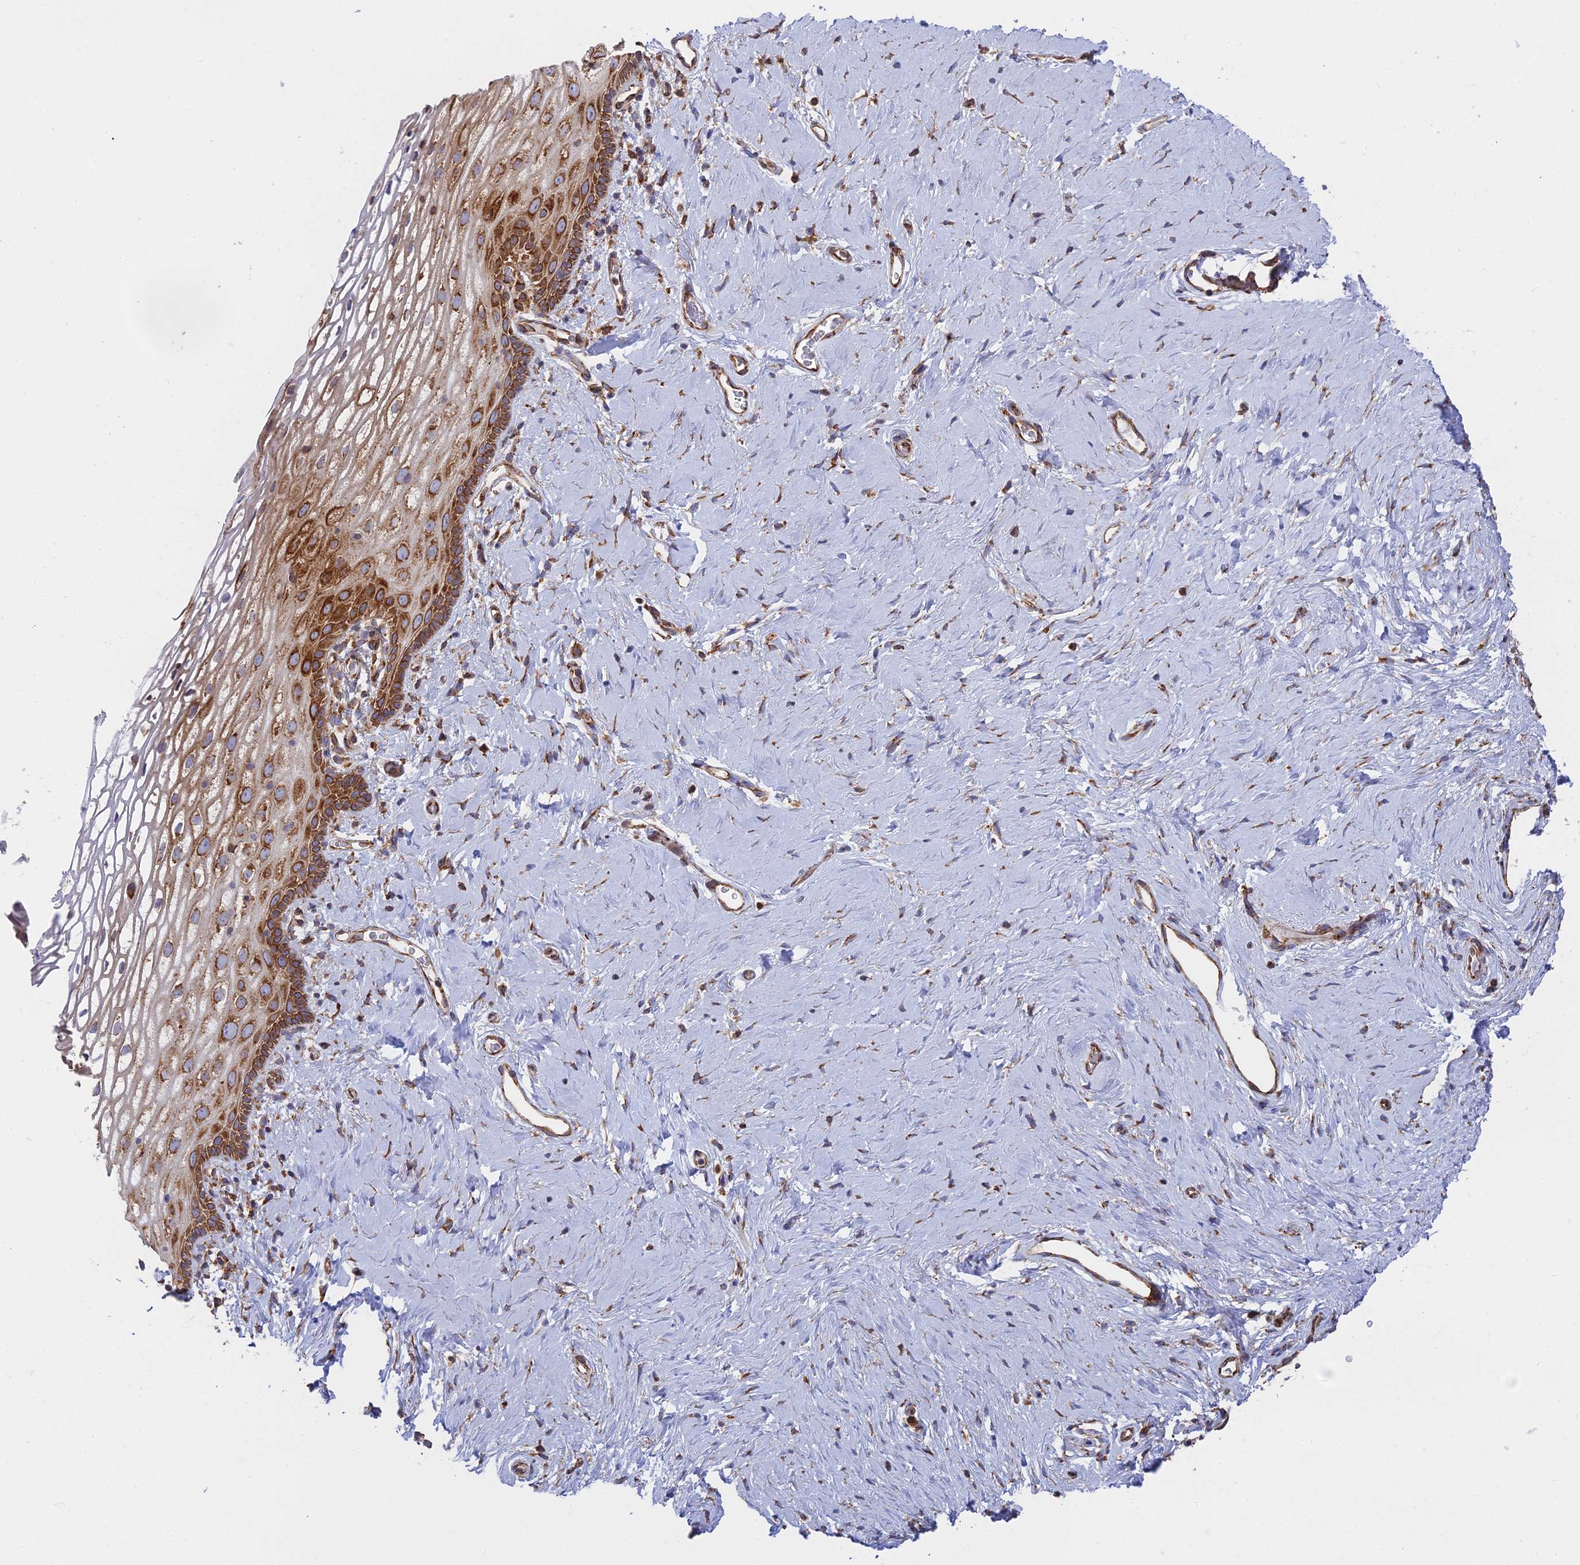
{"staining": {"intensity": "strong", "quantity": "25%-75%", "location": "cytoplasmic/membranous"}, "tissue": "vagina", "cell_type": "Squamous epithelial cells", "image_type": "normal", "snomed": [{"axis": "morphology", "description": "Normal tissue, NOS"}, {"axis": "morphology", "description": "Adenocarcinoma, NOS"}, {"axis": "topography", "description": "Rectum"}, {"axis": "topography", "description": "Vagina"}], "caption": "Immunohistochemical staining of unremarkable vagina exhibits high levels of strong cytoplasmic/membranous positivity in approximately 25%-75% of squamous epithelial cells.", "gene": "CCDC69", "patient": {"sex": "female", "age": 71}}